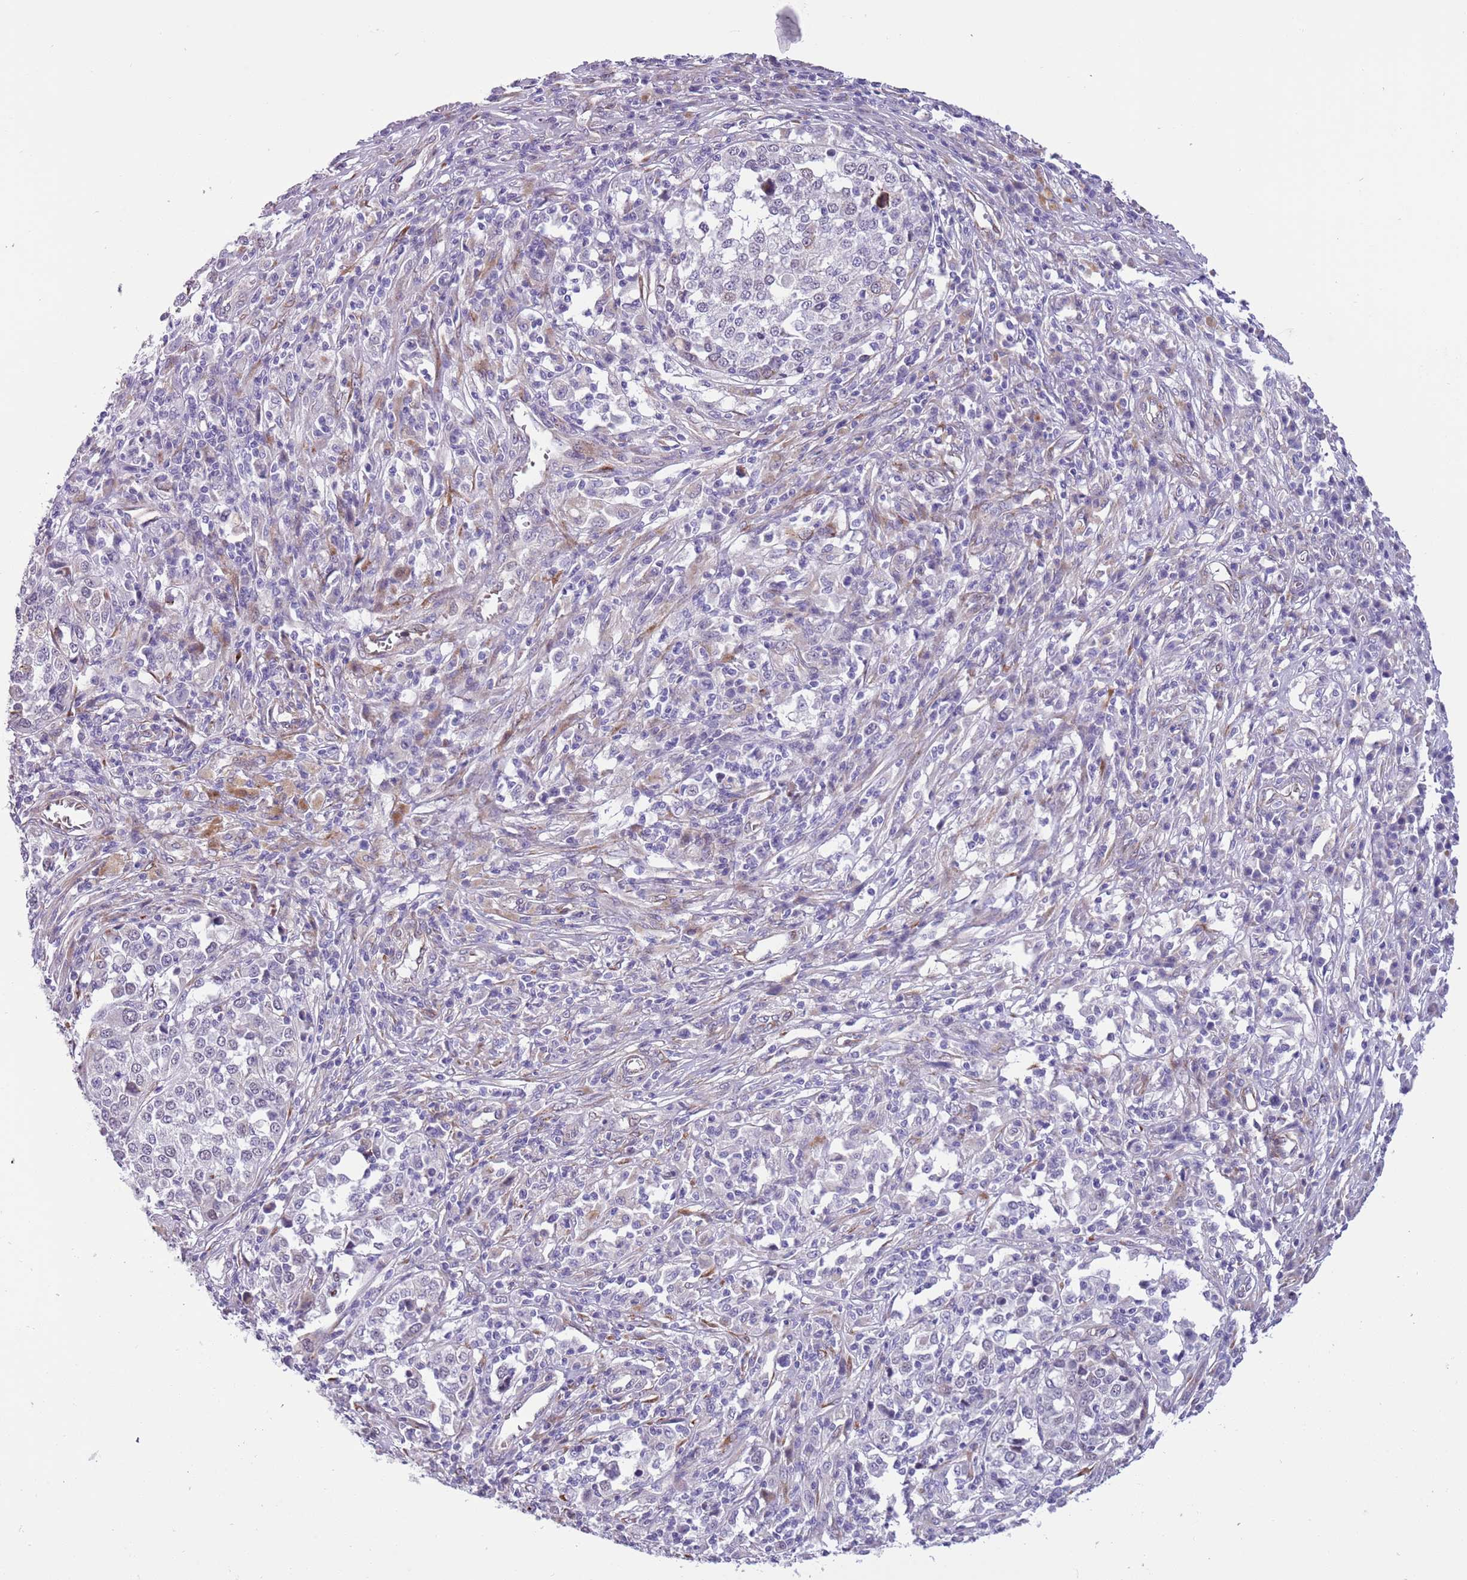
{"staining": {"intensity": "negative", "quantity": "none", "location": "none"}, "tissue": "melanoma", "cell_type": "Tumor cells", "image_type": "cancer", "snomed": [{"axis": "morphology", "description": "Malignant melanoma, Metastatic site"}, {"axis": "topography", "description": "Lymph node"}], "caption": "The image reveals no staining of tumor cells in malignant melanoma (metastatic site). (DAB immunohistochemistry visualized using brightfield microscopy, high magnification).", "gene": "MRPL32", "patient": {"sex": "male", "age": 44}}